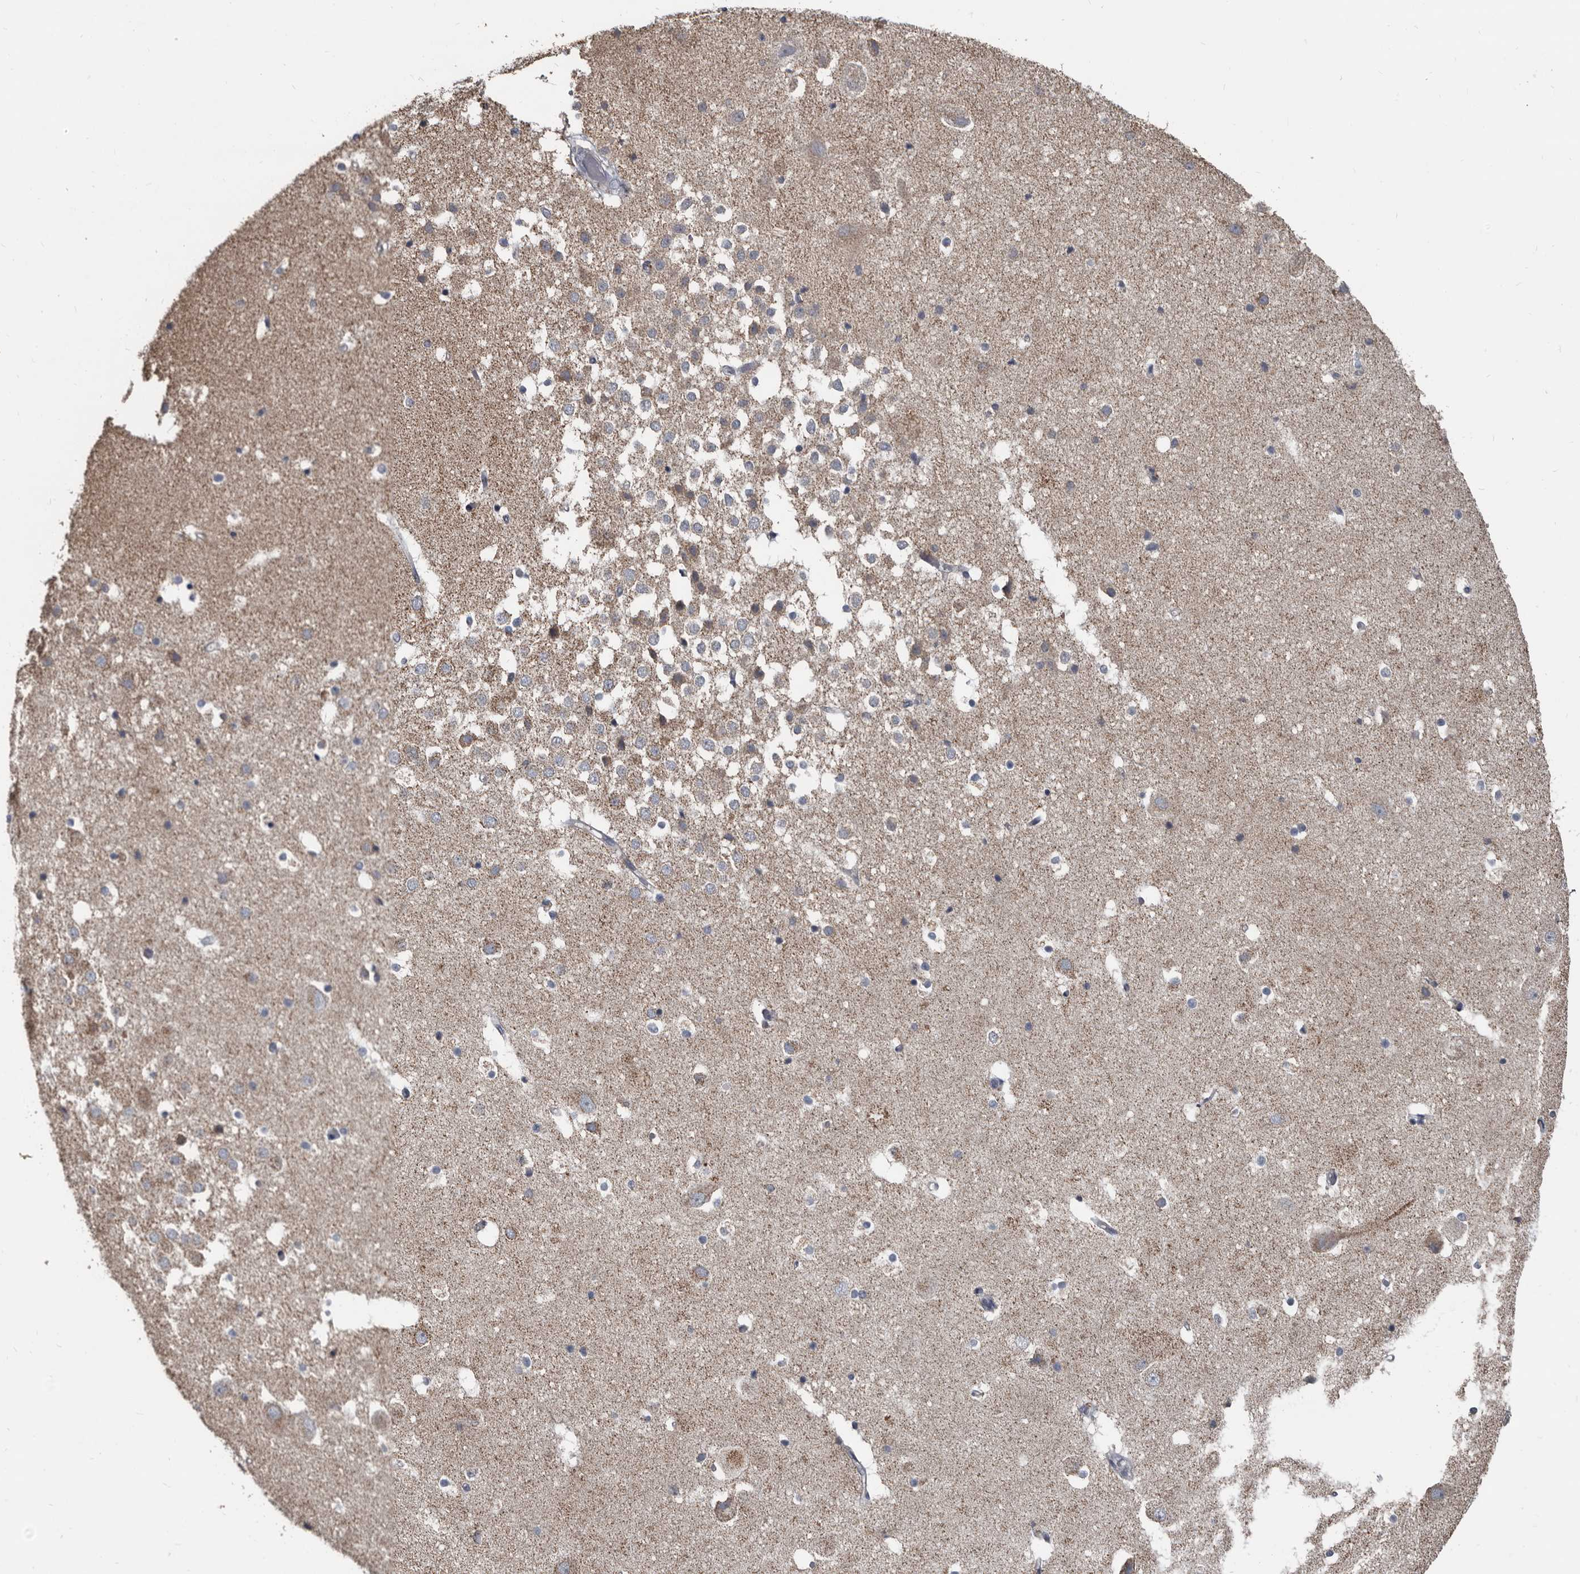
{"staining": {"intensity": "weak", "quantity": "<25%", "location": "cytoplasmic/membranous"}, "tissue": "hippocampus", "cell_type": "Glial cells", "image_type": "normal", "snomed": [{"axis": "morphology", "description": "Normal tissue, NOS"}, {"axis": "topography", "description": "Hippocampus"}], "caption": "Immunohistochemistry (IHC) of unremarkable hippocampus reveals no positivity in glial cells.", "gene": "GREB1", "patient": {"sex": "female", "age": 52}}